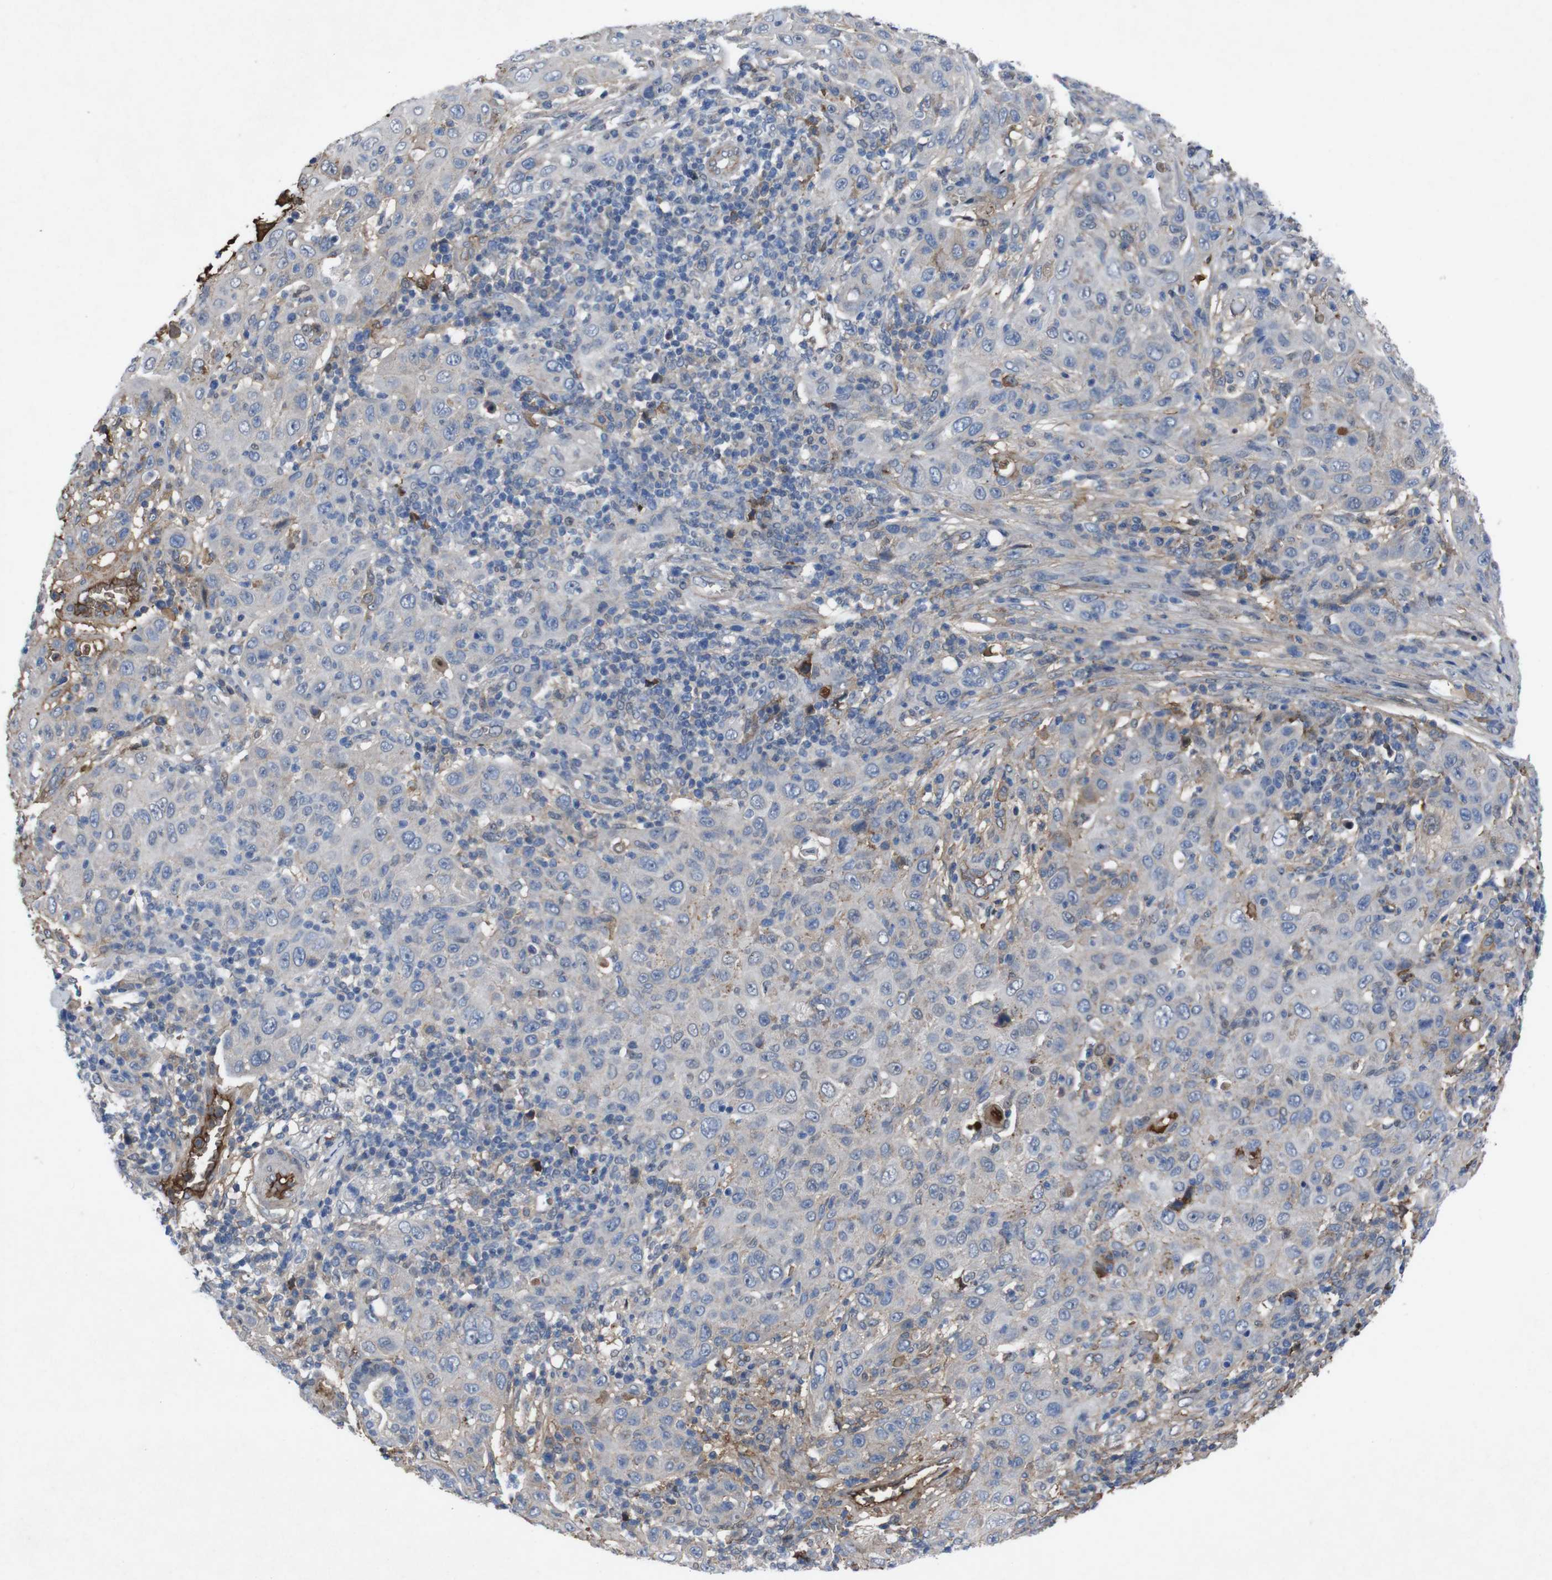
{"staining": {"intensity": "negative", "quantity": "none", "location": "none"}, "tissue": "skin cancer", "cell_type": "Tumor cells", "image_type": "cancer", "snomed": [{"axis": "morphology", "description": "Squamous cell carcinoma, NOS"}, {"axis": "topography", "description": "Skin"}], "caption": "Histopathology image shows no significant protein staining in tumor cells of squamous cell carcinoma (skin).", "gene": "SPTB", "patient": {"sex": "female", "age": 88}}